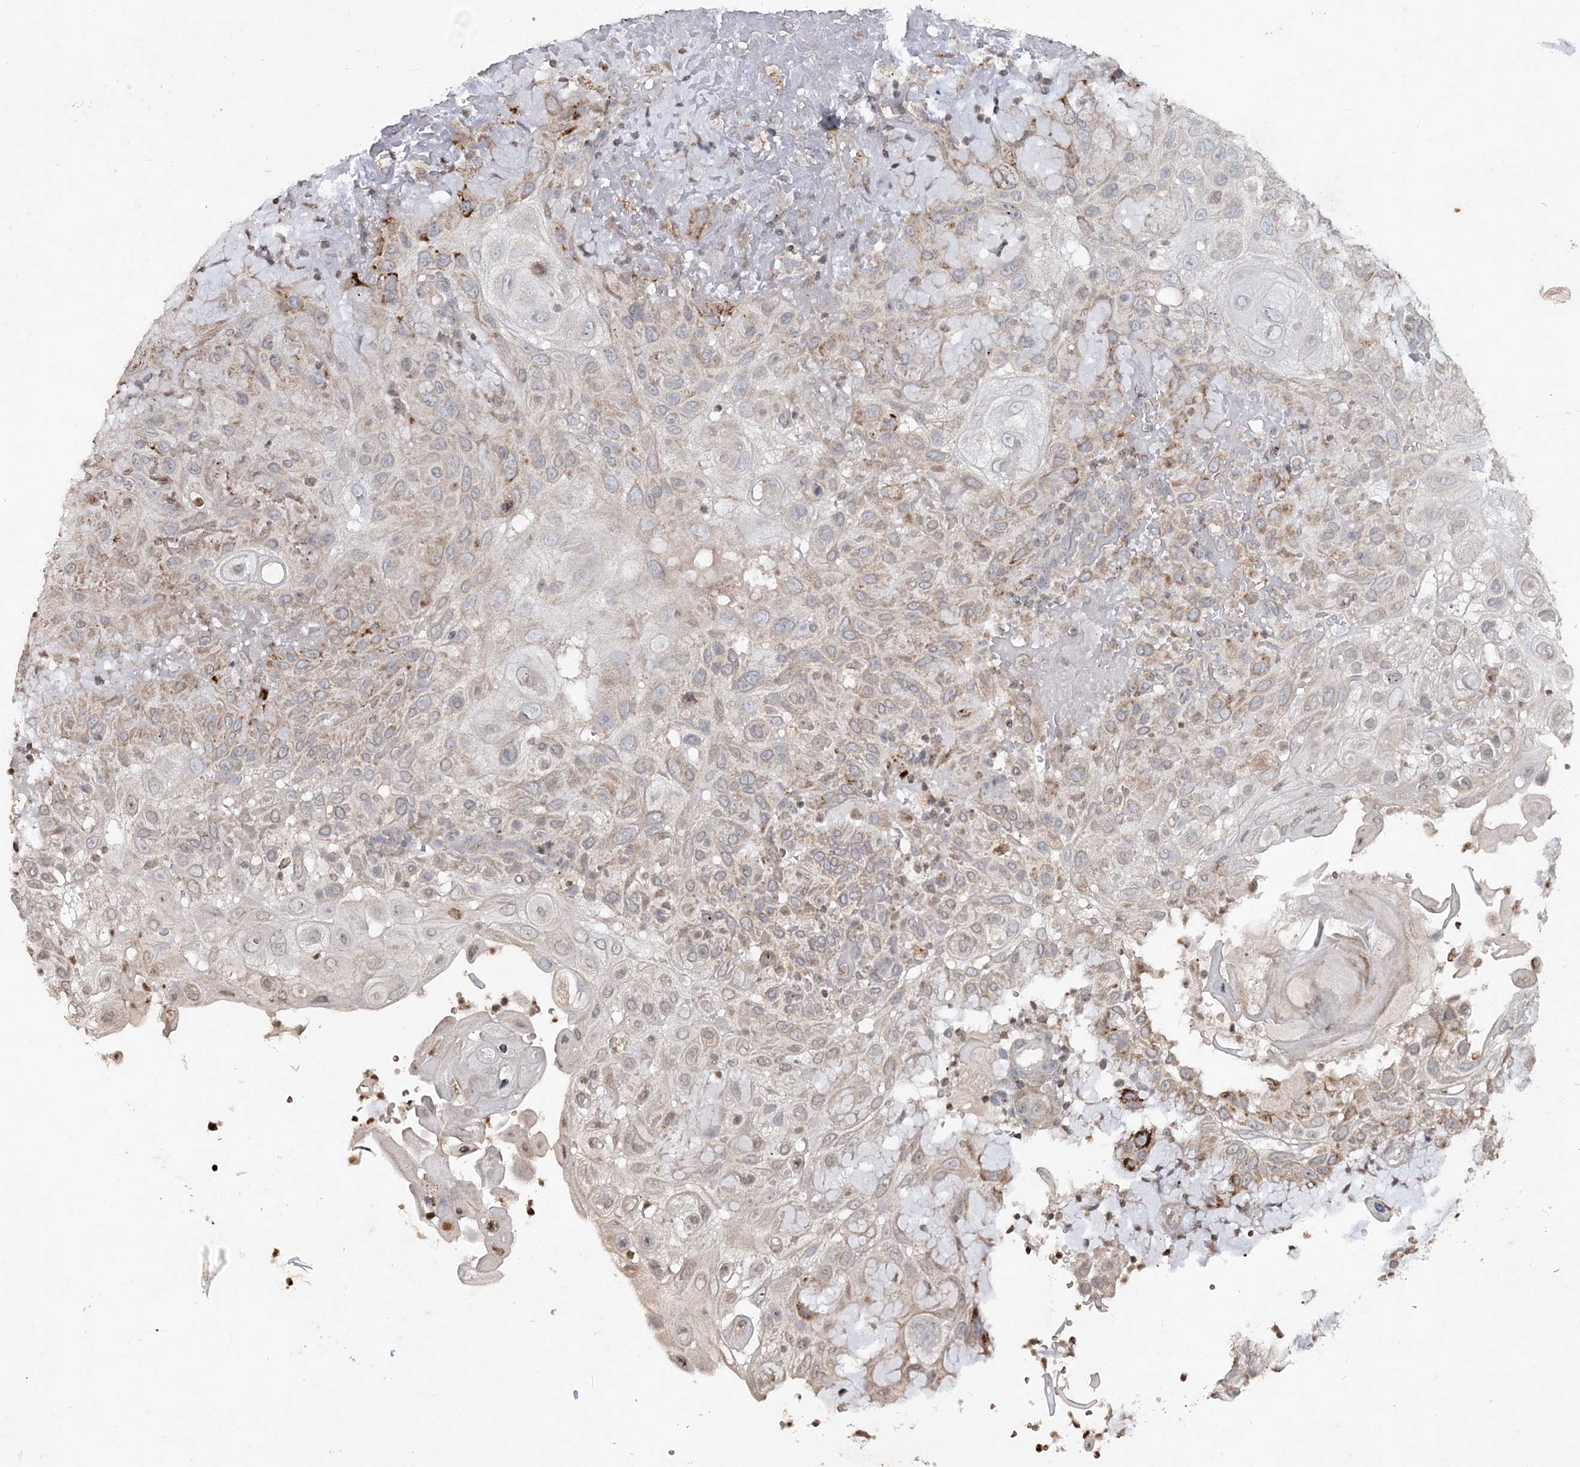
{"staining": {"intensity": "weak", "quantity": "<25%", "location": "cytoplasmic/membranous"}, "tissue": "skin cancer", "cell_type": "Tumor cells", "image_type": "cancer", "snomed": [{"axis": "morphology", "description": "Normal tissue, NOS"}, {"axis": "morphology", "description": "Squamous cell carcinoma, NOS"}, {"axis": "topography", "description": "Skin"}], "caption": "Tumor cells are negative for brown protein staining in skin cancer (squamous cell carcinoma). (Stains: DAB (3,3'-diaminobenzidine) IHC with hematoxylin counter stain, Microscopy: brightfield microscopy at high magnification).", "gene": "TTC7A", "patient": {"sex": "female", "age": 96}}